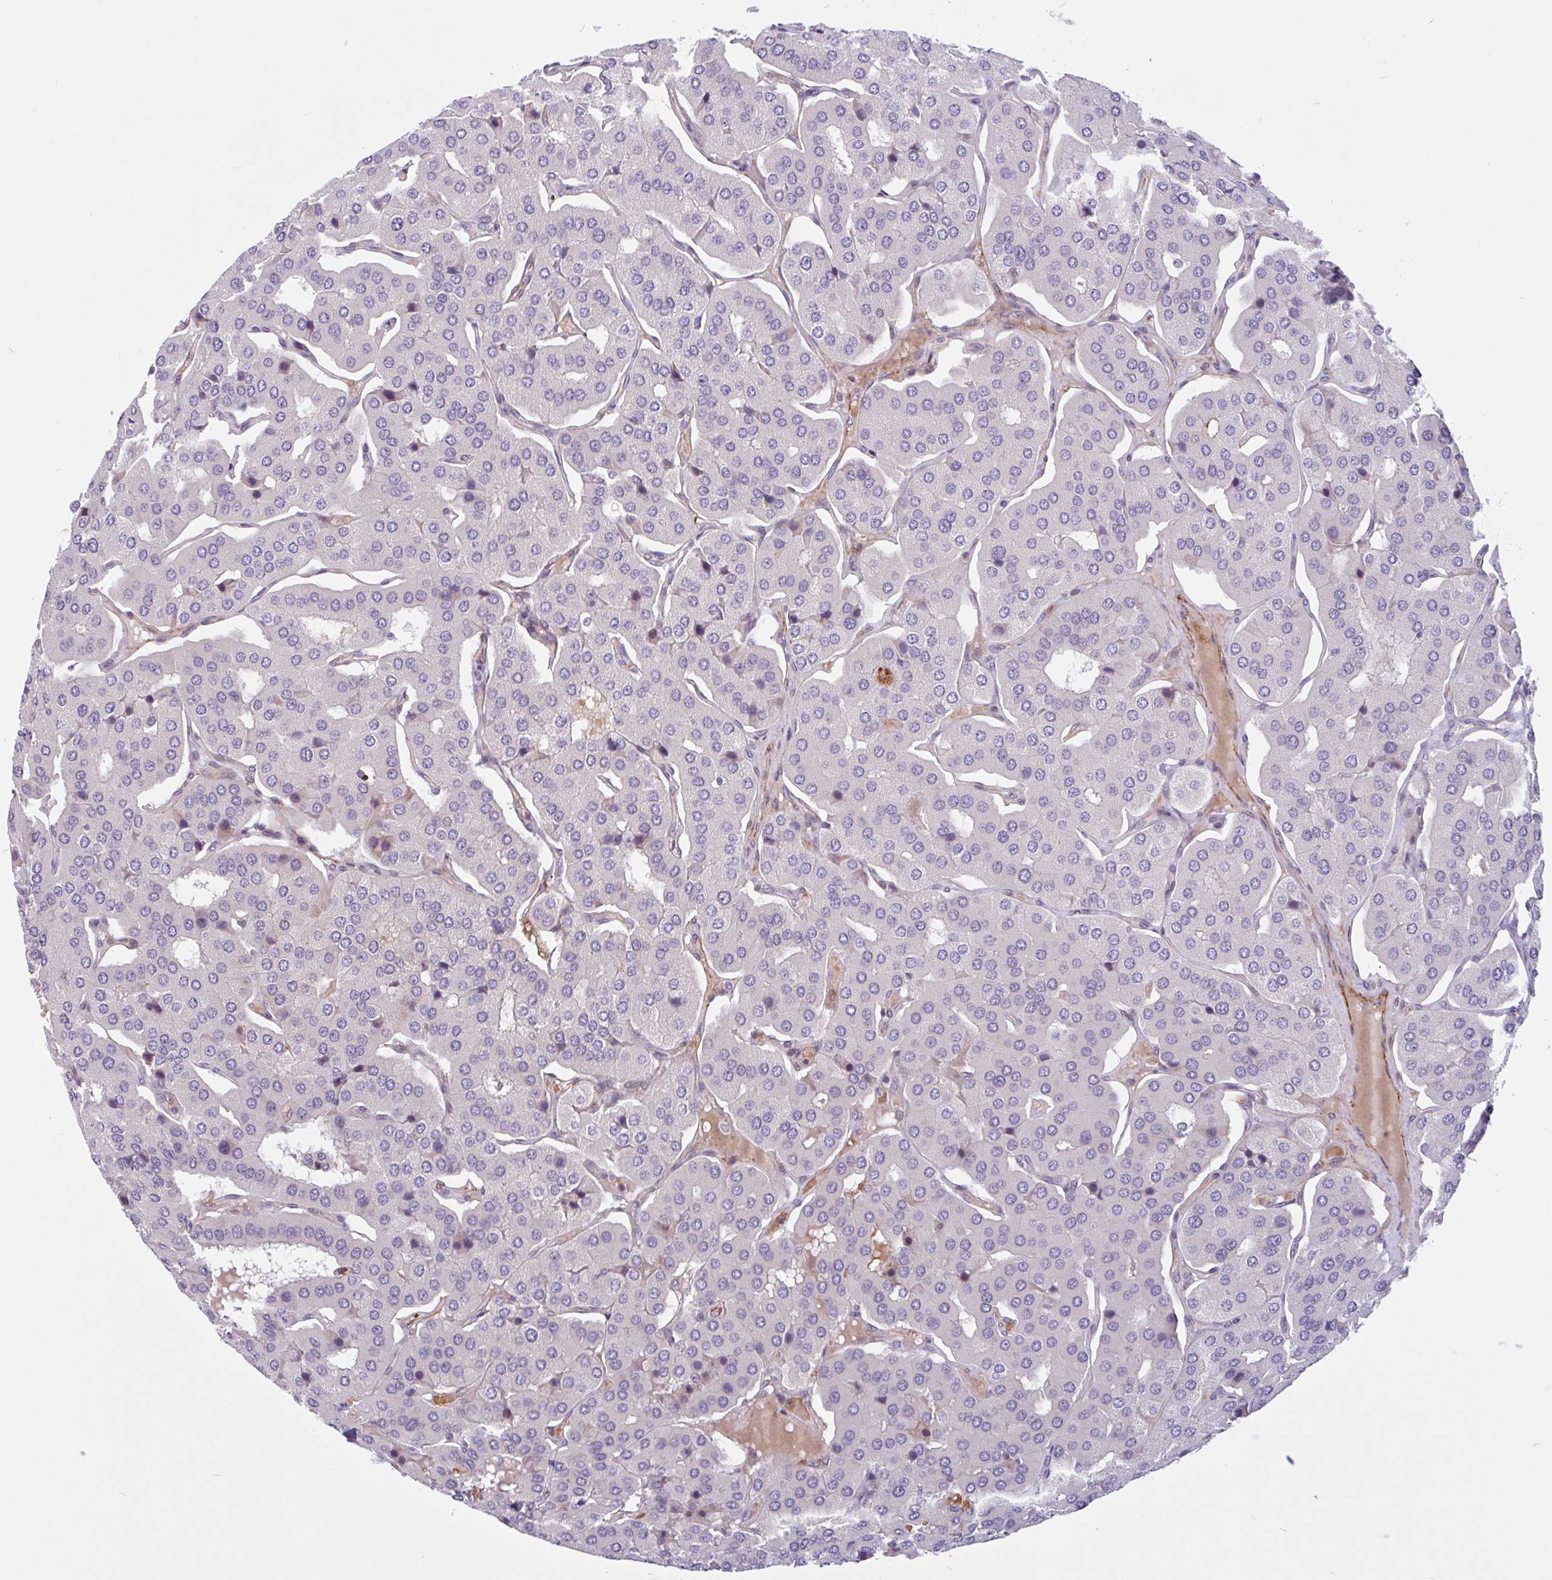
{"staining": {"intensity": "negative", "quantity": "none", "location": "none"}, "tissue": "parathyroid gland", "cell_type": "Glandular cells", "image_type": "normal", "snomed": [{"axis": "morphology", "description": "Normal tissue, NOS"}, {"axis": "morphology", "description": "Adenoma, NOS"}, {"axis": "topography", "description": "Parathyroid gland"}], "caption": "Micrograph shows no protein staining in glandular cells of benign parathyroid gland. (Brightfield microscopy of DAB (3,3'-diaminobenzidine) IHC at high magnification).", "gene": "TMEM119", "patient": {"sex": "female", "age": 86}}